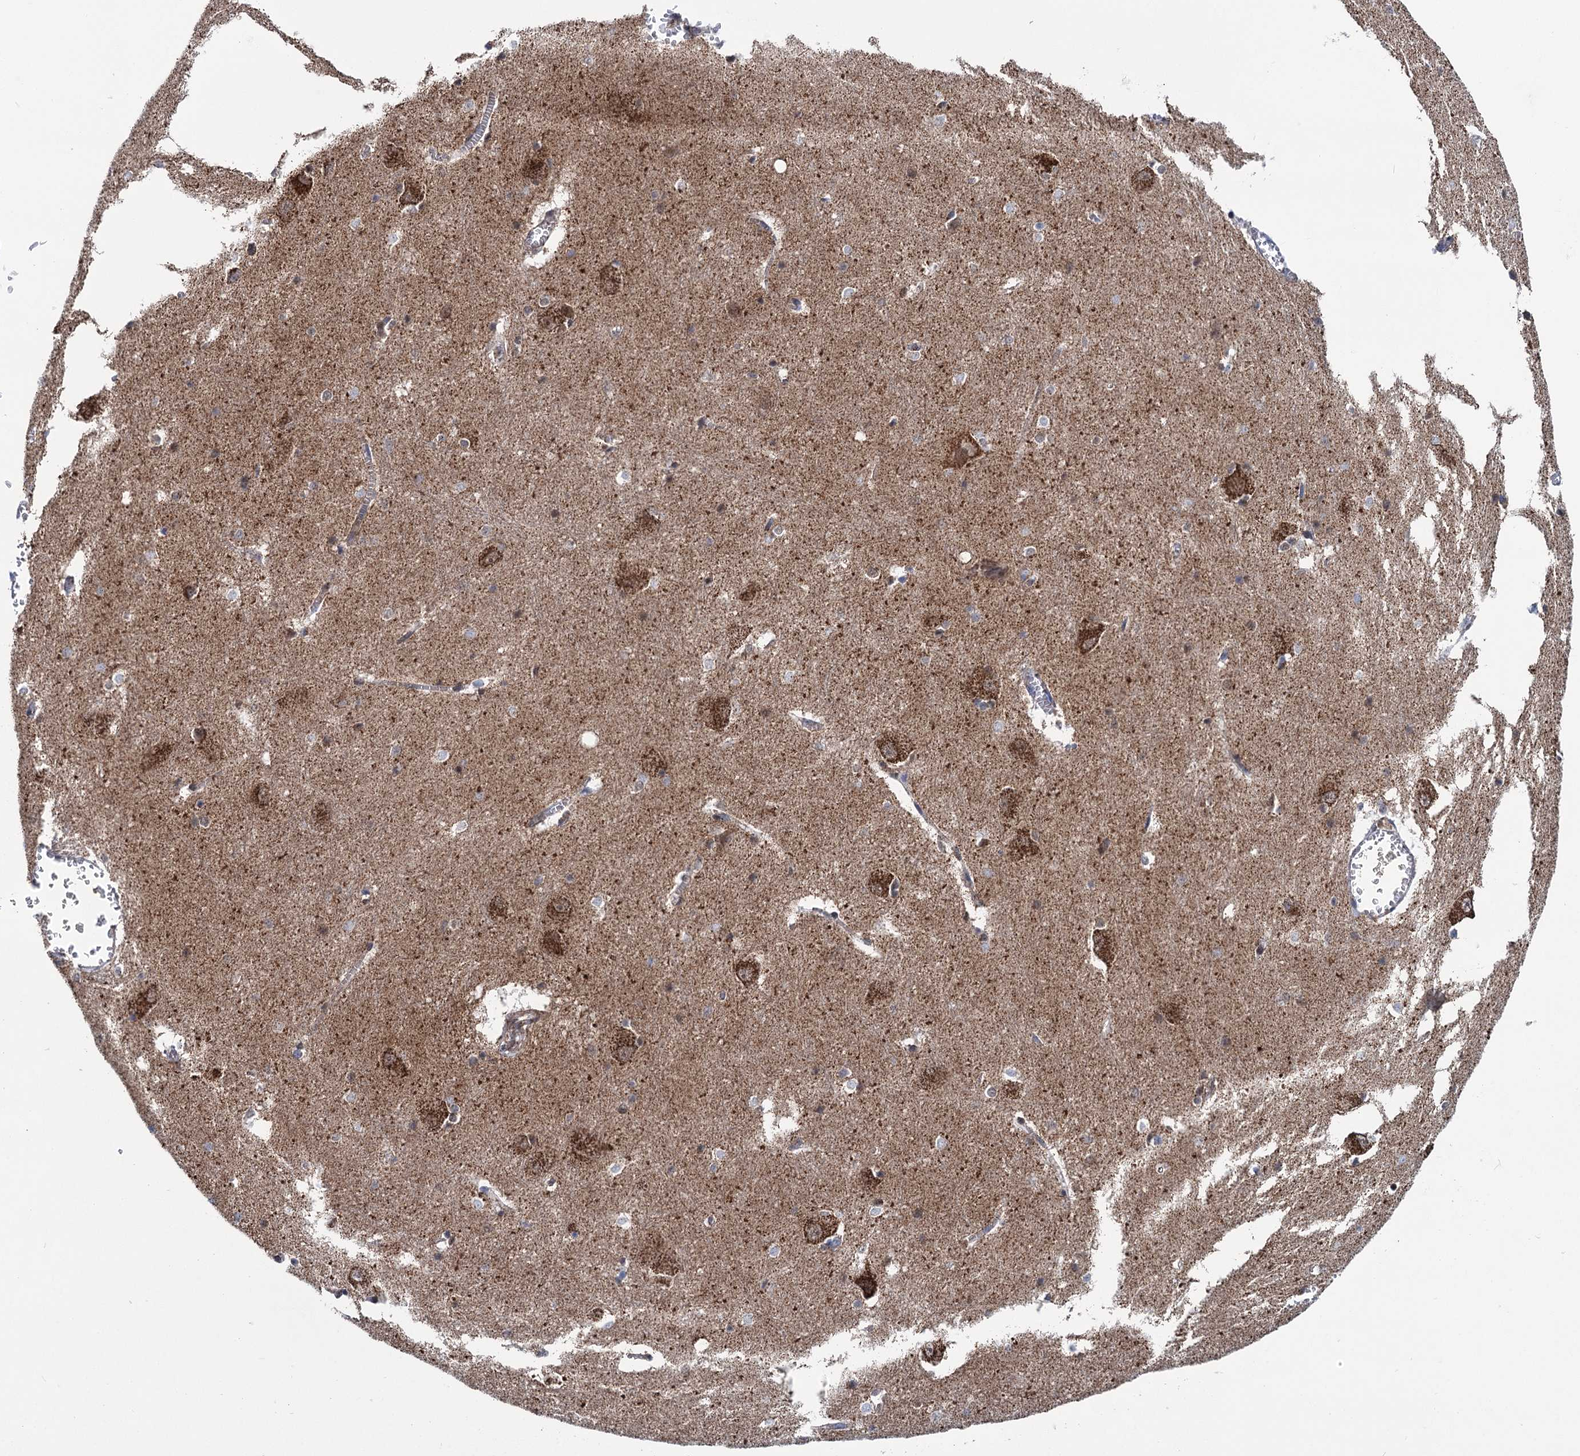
{"staining": {"intensity": "moderate", "quantity": "<25%", "location": "cytoplasmic/membranous,nuclear"}, "tissue": "caudate", "cell_type": "Glial cells", "image_type": "normal", "snomed": [{"axis": "morphology", "description": "Normal tissue, NOS"}, {"axis": "topography", "description": "Lateral ventricle wall"}], "caption": "This micrograph demonstrates immunohistochemistry (IHC) staining of benign human caudate, with low moderate cytoplasmic/membranous,nuclear positivity in approximately <25% of glial cells.", "gene": "MORN3", "patient": {"sex": "male", "age": 37}}